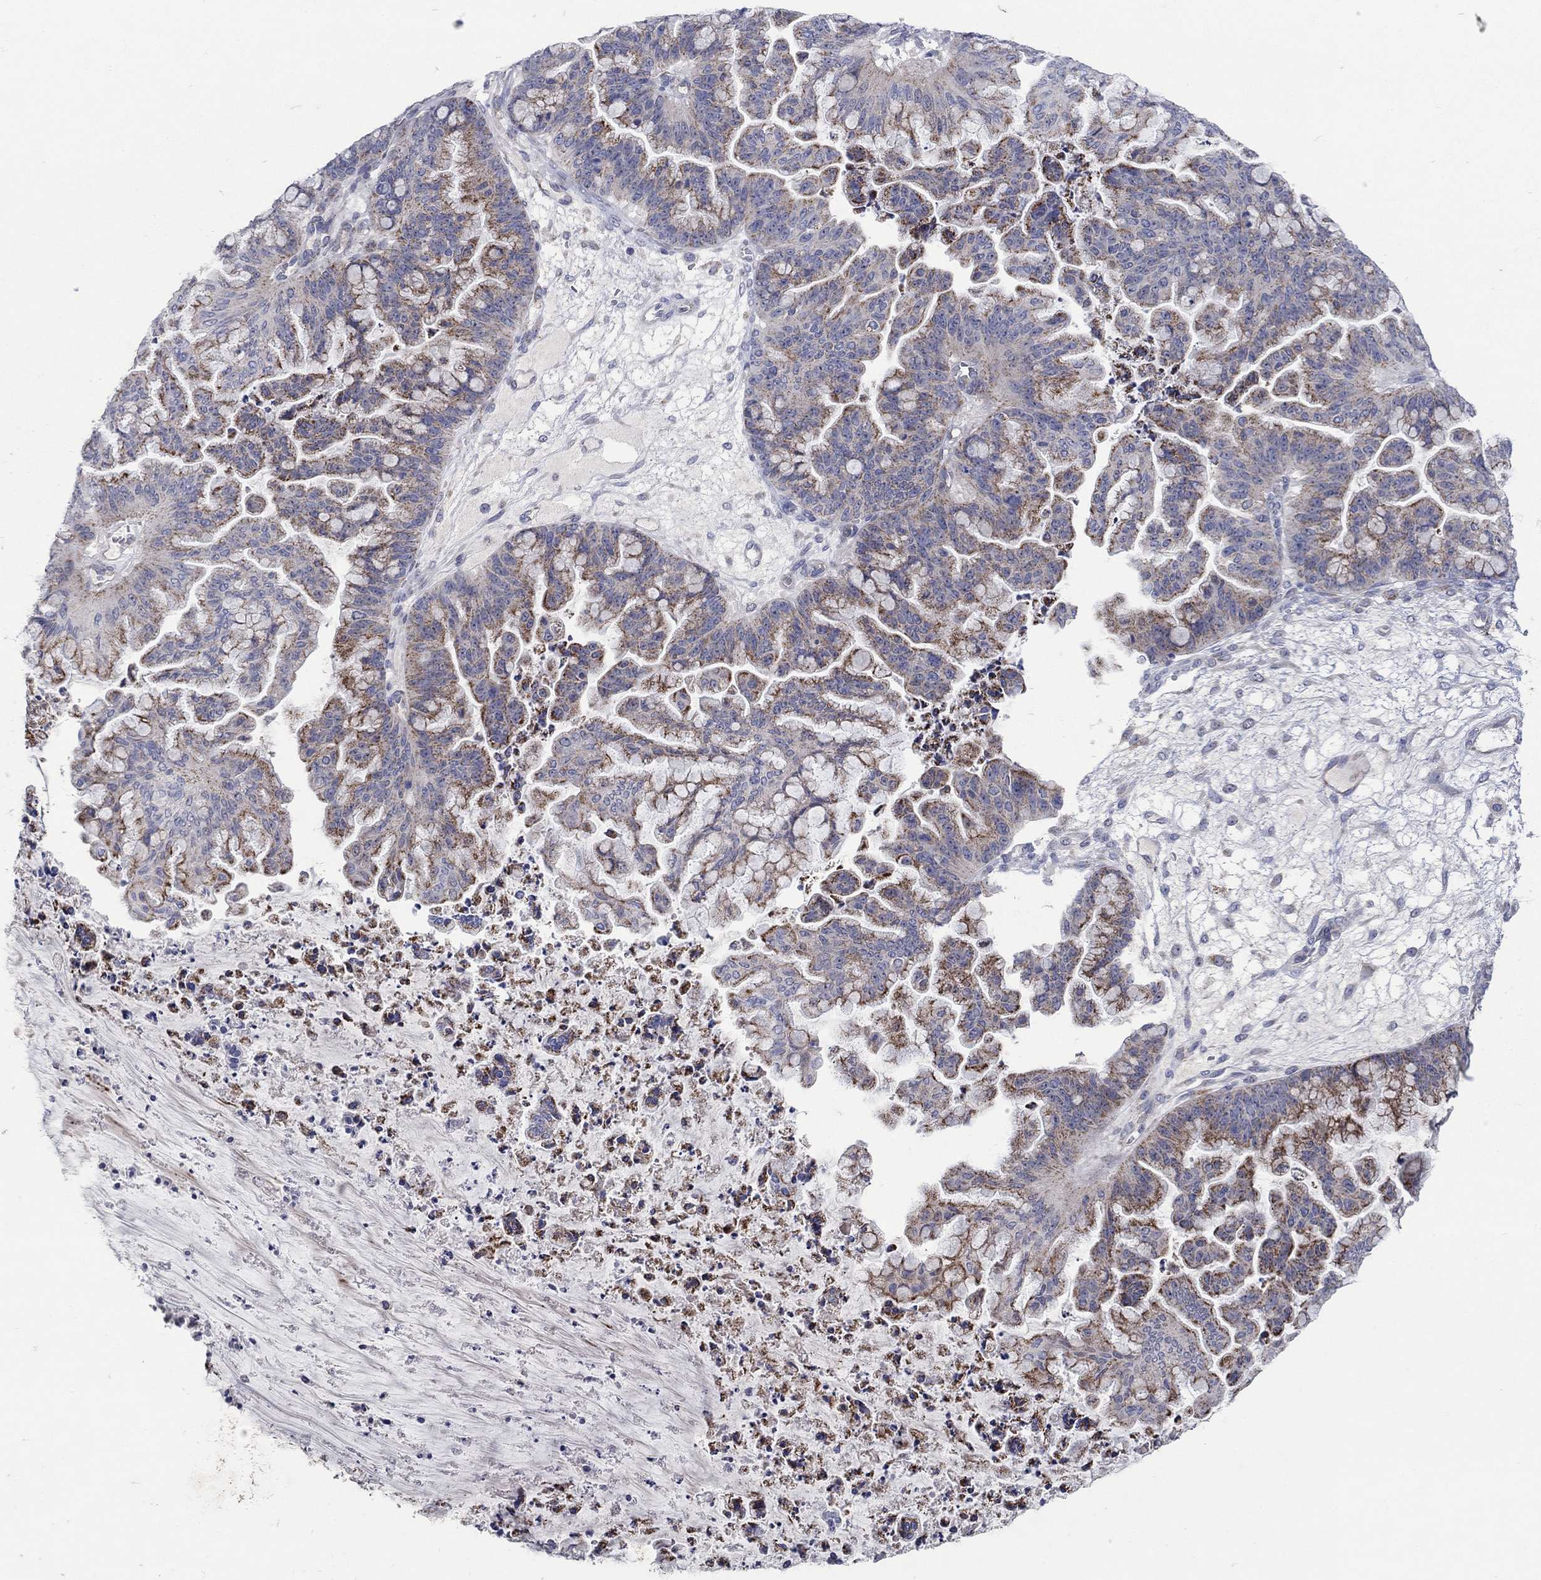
{"staining": {"intensity": "strong", "quantity": "<25%", "location": "cytoplasmic/membranous"}, "tissue": "ovarian cancer", "cell_type": "Tumor cells", "image_type": "cancer", "snomed": [{"axis": "morphology", "description": "Cystadenocarcinoma, mucinous, NOS"}, {"axis": "topography", "description": "Ovary"}], "caption": "Tumor cells reveal medium levels of strong cytoplasmic/membranous positivity in approximately <25% of cells in human mucinous cystadenocarcinoma (ovarian).", "gene": "HMX2", "patient": {"sex": "female", "age": 67}}